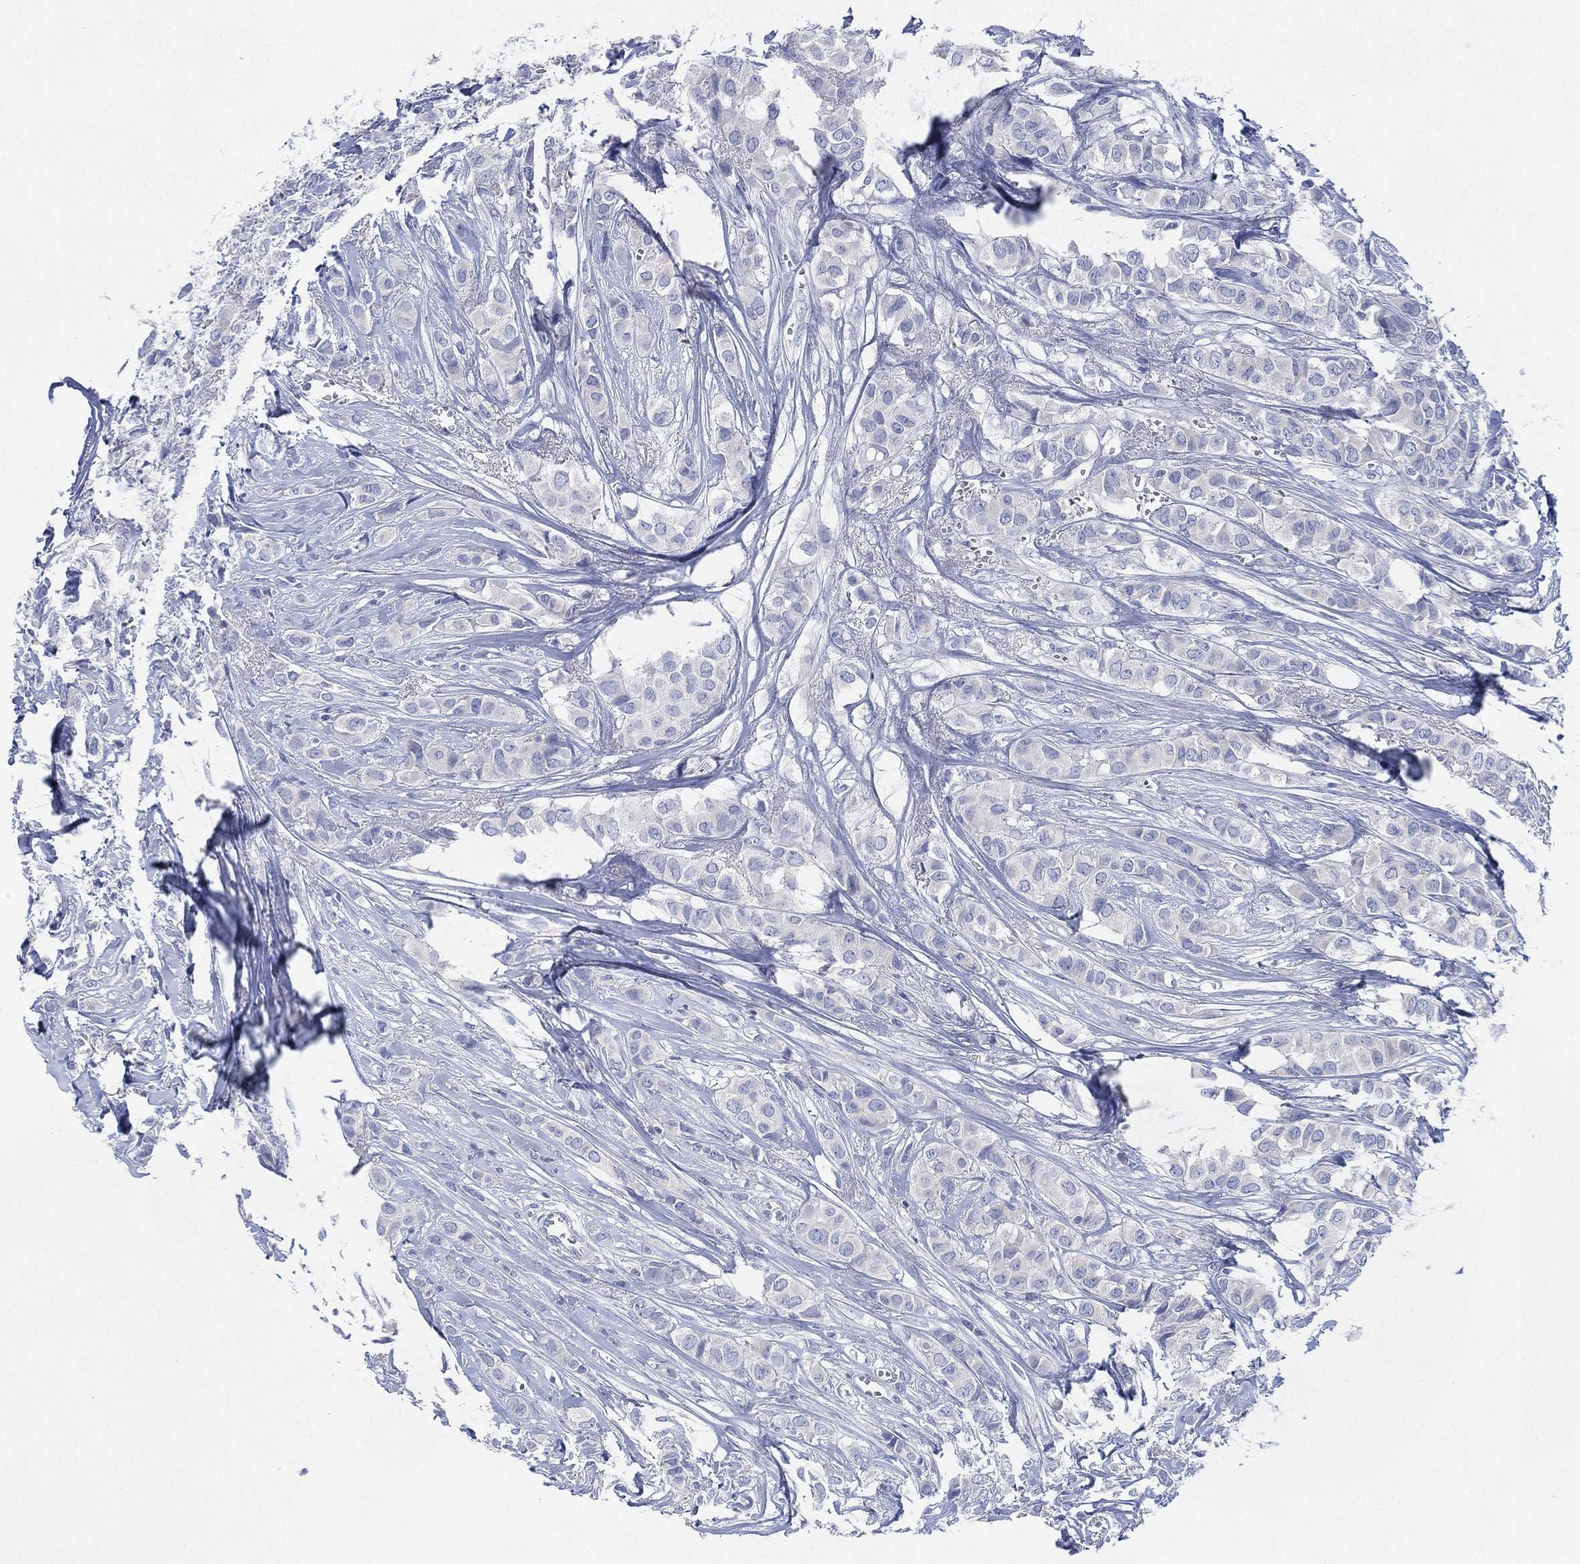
{"staining": {"intensity": "negative", "quantity": "none", "location": "none"}, "tissue": "breast cancer", "cell_type": "Tumor cells", "image_type": "cancer", "snomed": [{"axis": "morphology", "description": "Duct carcinoma"}, {"axis": "topography", "description": "Breast"}], "caption": "High power microscopy image of an immunohistochemistry histopathology image of breast cancer, revealing no significant positivity in tumor cells. (DAB immunohistochemistry (IHC), high magnification).", "gene": "ADAD2", "patient": {"sex": "female", "age": 85}}